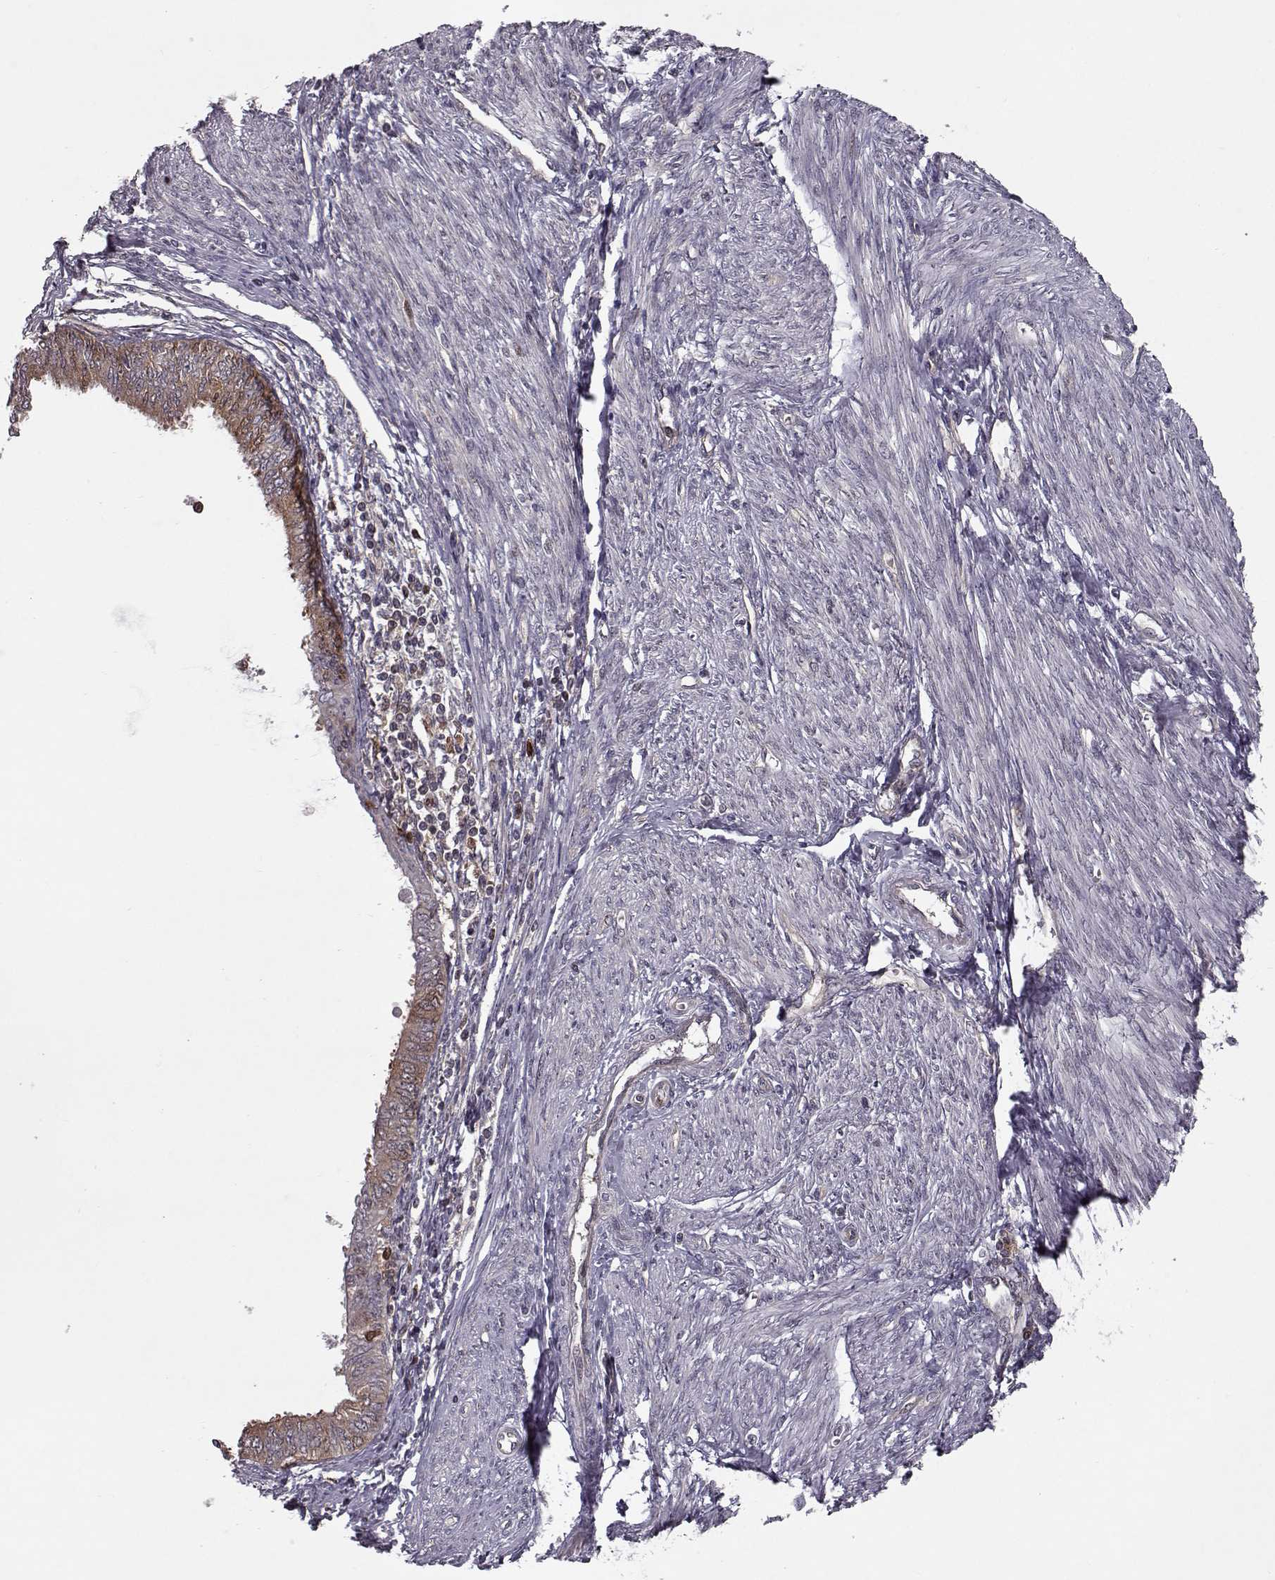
{"staining": {"intensity": "strong", "quantity": "<25%", "location": "cytoplasmic/membranous"}, "tissue": "endometrial cancer", "cell_type": "Tumor cells", "image_type": "cancer", "snomed": [{"axis": "morphology", "description": "Adenocarcinoma, NOS"}, {"axis": "topography", "description": "Endometrium"}], "caption": "A histopathology image of human endometrial cancer stained for a protein demonstrates strong cytoplasmic/membranous brown staining in tumor cells. (DAB (3,3'-diaminobenzidine) IHC, brown staining for protein, blue staining for nuclei).", "gene": "RANBP1", "patient": {"sex": "female", "age": 68}}